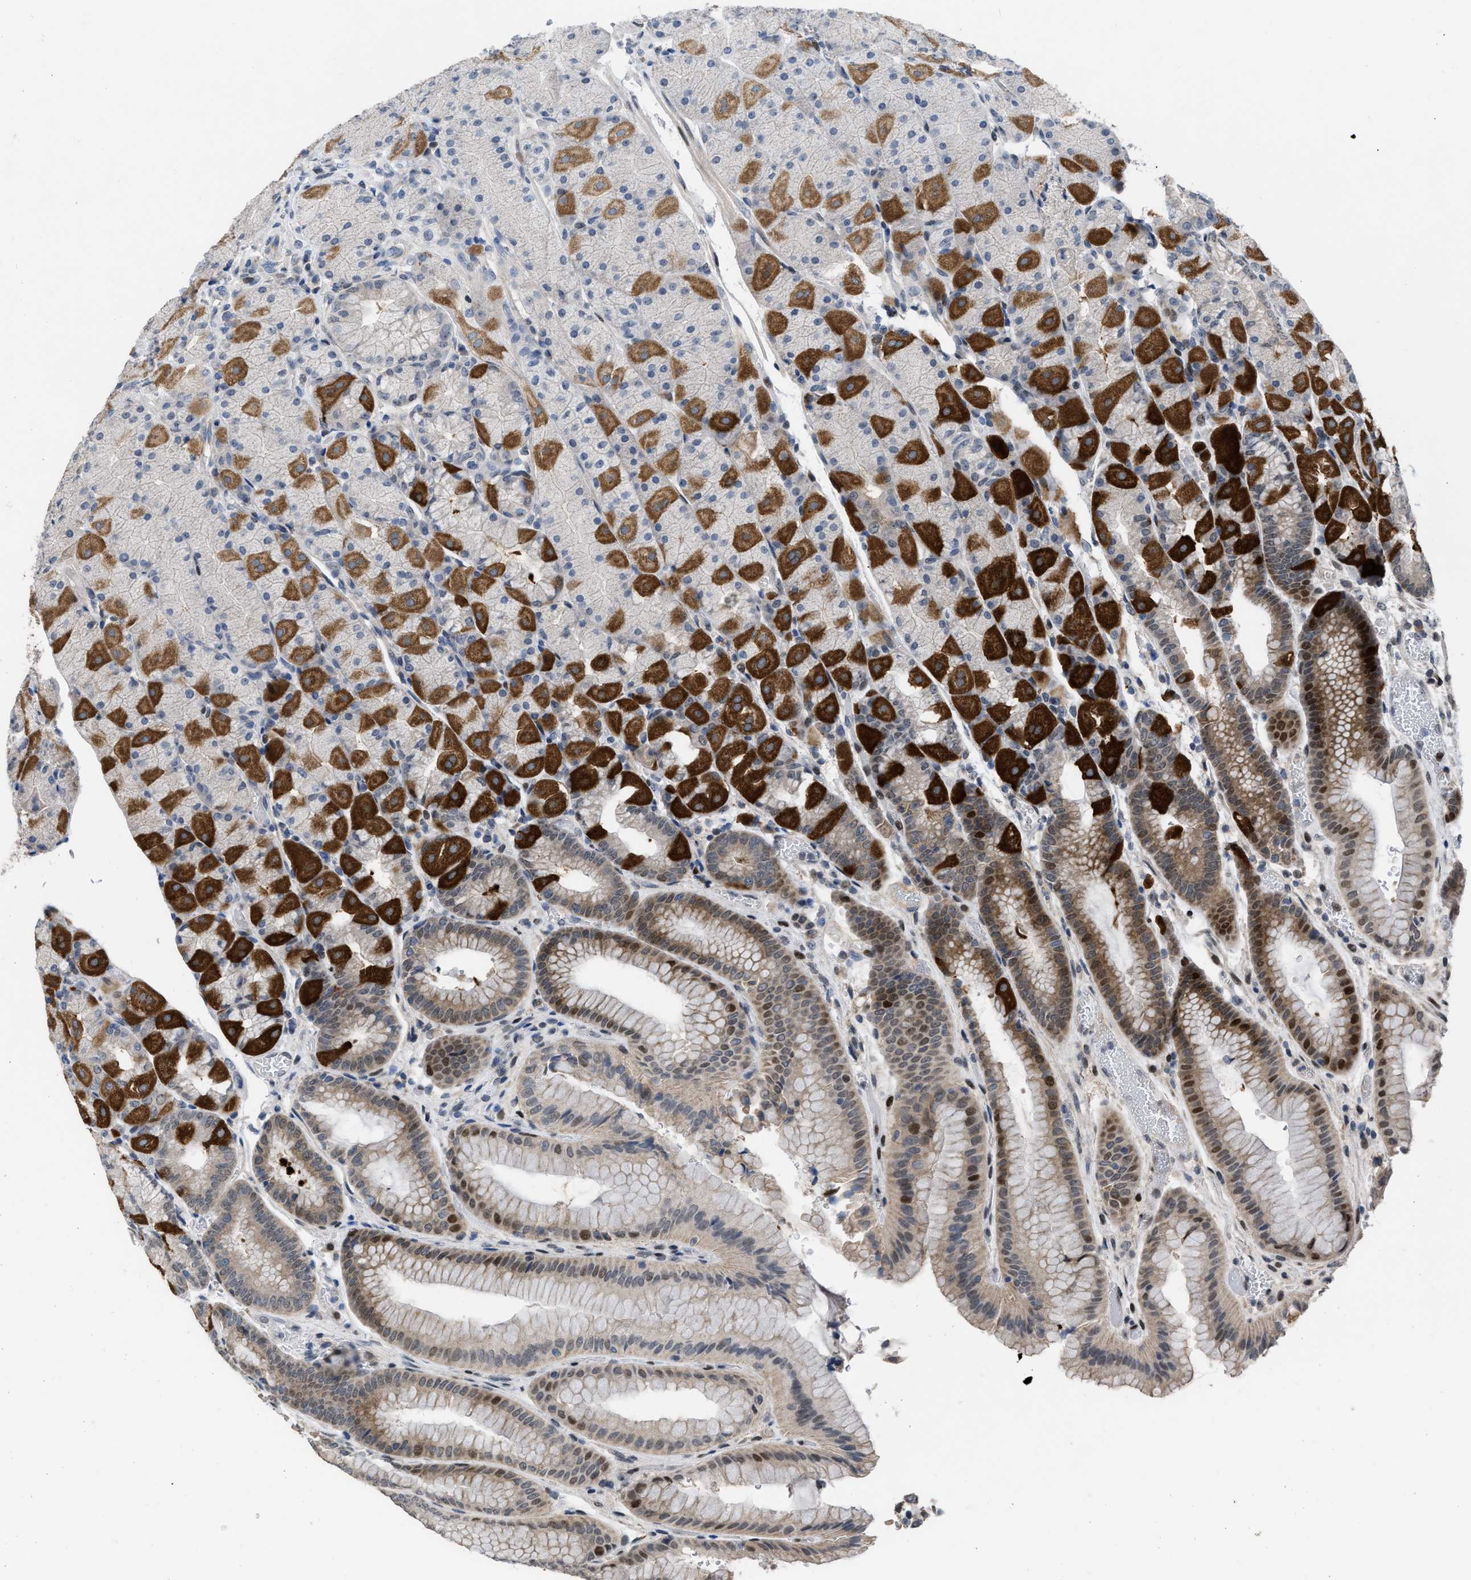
{"staining": {"intensity": "strong", "quantity": "25%-75%", "location": "cytoplasmic/membranous,nuclear"}, "tissue": "stomach", "cell_type": "Glandular cells", "image_type": "normal", "snomed": [{"axis": "morphology", "description": "Normal tissue, NOS"}, {"axis": "morphology", "description": "Carcinoid, malignant, NOS"}, {"axis": "topography", "description": "Stomach, upper"}], "caption": "This is a photomicrograph of immunohistochemistry staining of benign stomach, which shows strong staining in the cytoplasmic/membranous,nuclear of glandular cells.", "gene": "SETDB1", "patient": {"sex": "male", "age": 39}}